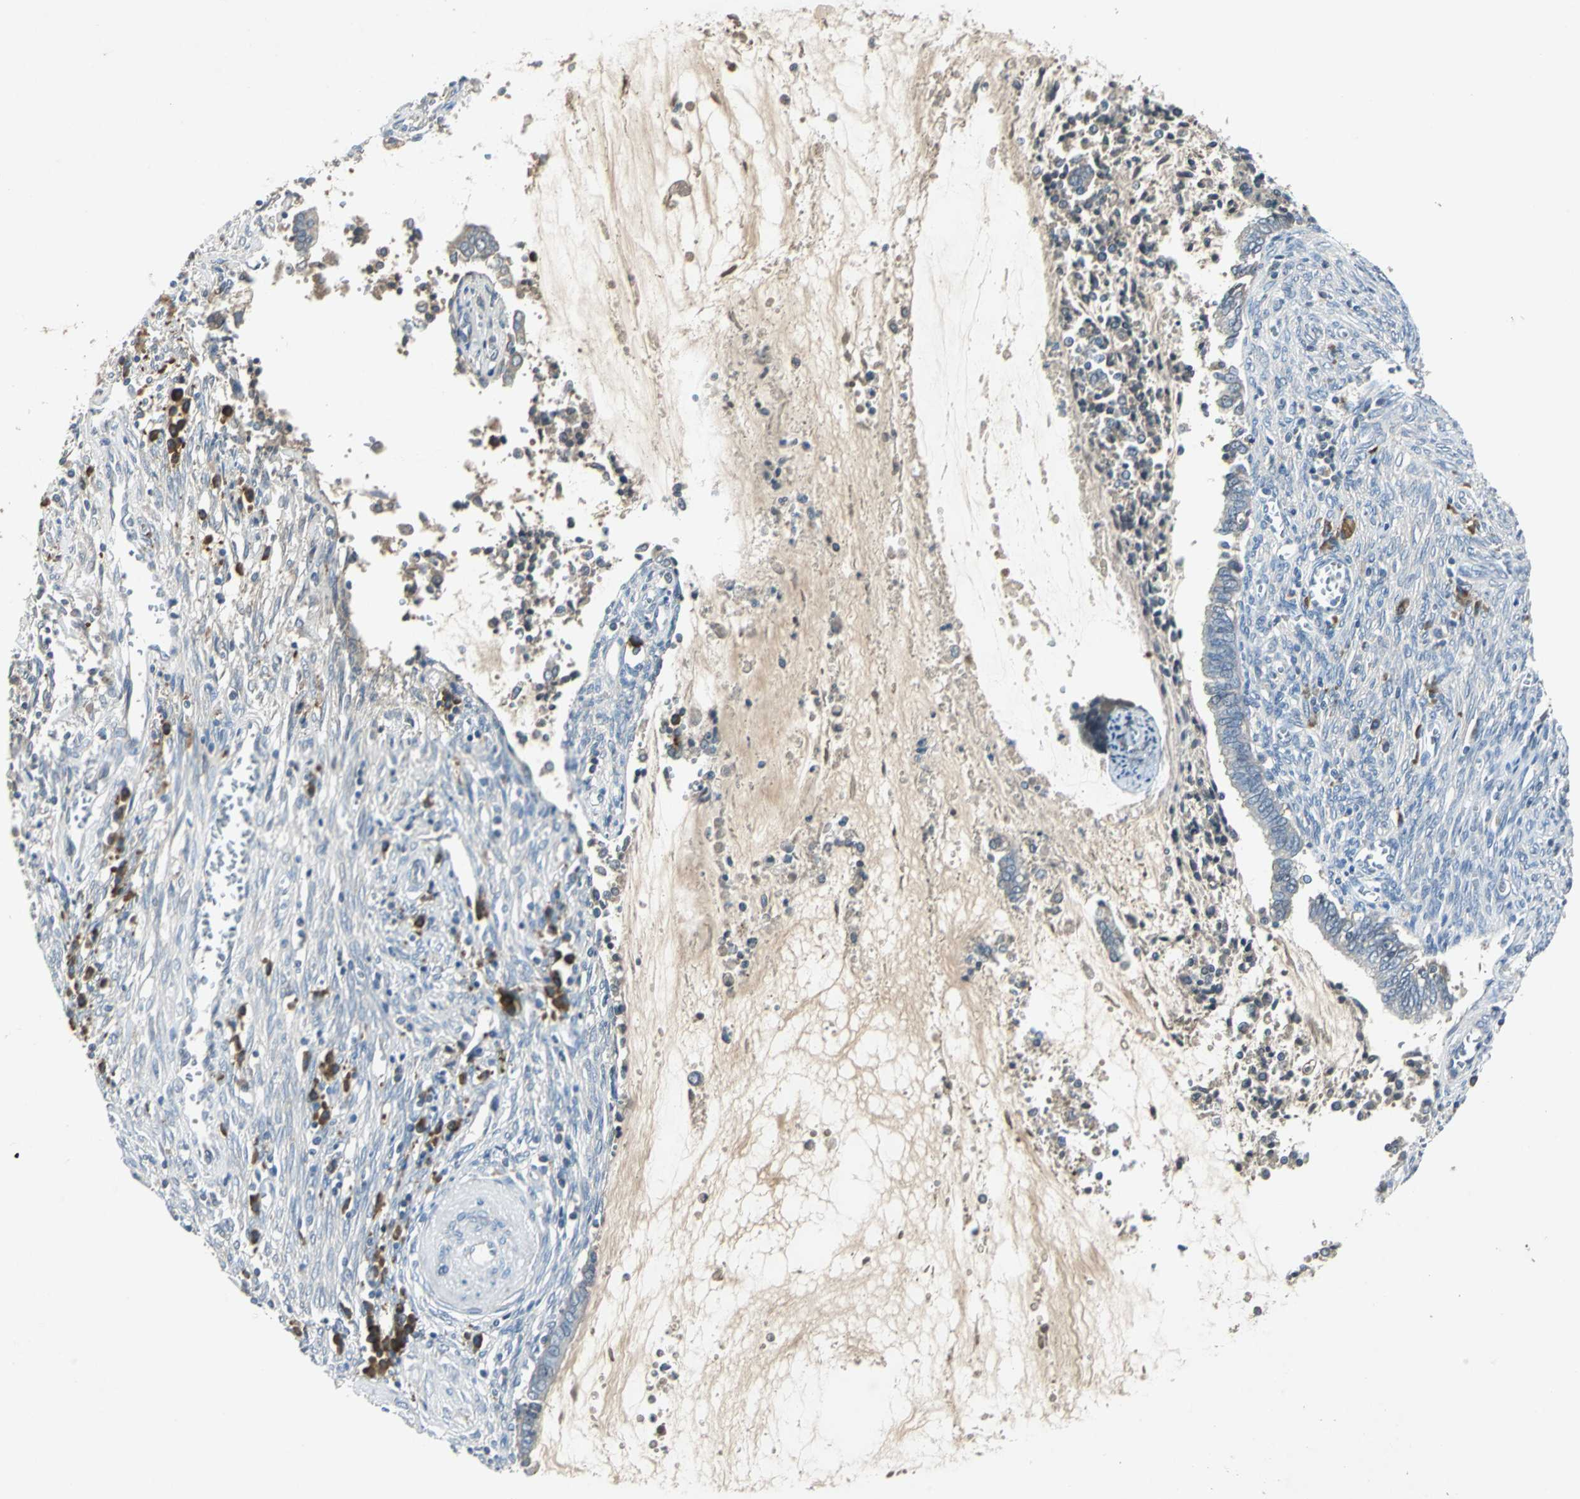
{"staining": {"intensity": "negative", "quantity": "none", "location": "none"}, "tissue": "cervical cancer", "cell_type": "Tumor cells", "image_type": "cancer", "snomed": [{"axis": "morphology", "description": "Adenocarcinoma, NOS"}, {"axis": "topography", "description": "Cervix"}], "caption": "Cervical cancer (adenocarcinoma) was stained to show a protein in brown. There is no significant positivity in tumor cells.", "gene": "SLC2A13", "patient": {"sex": "female", "age": 44}}